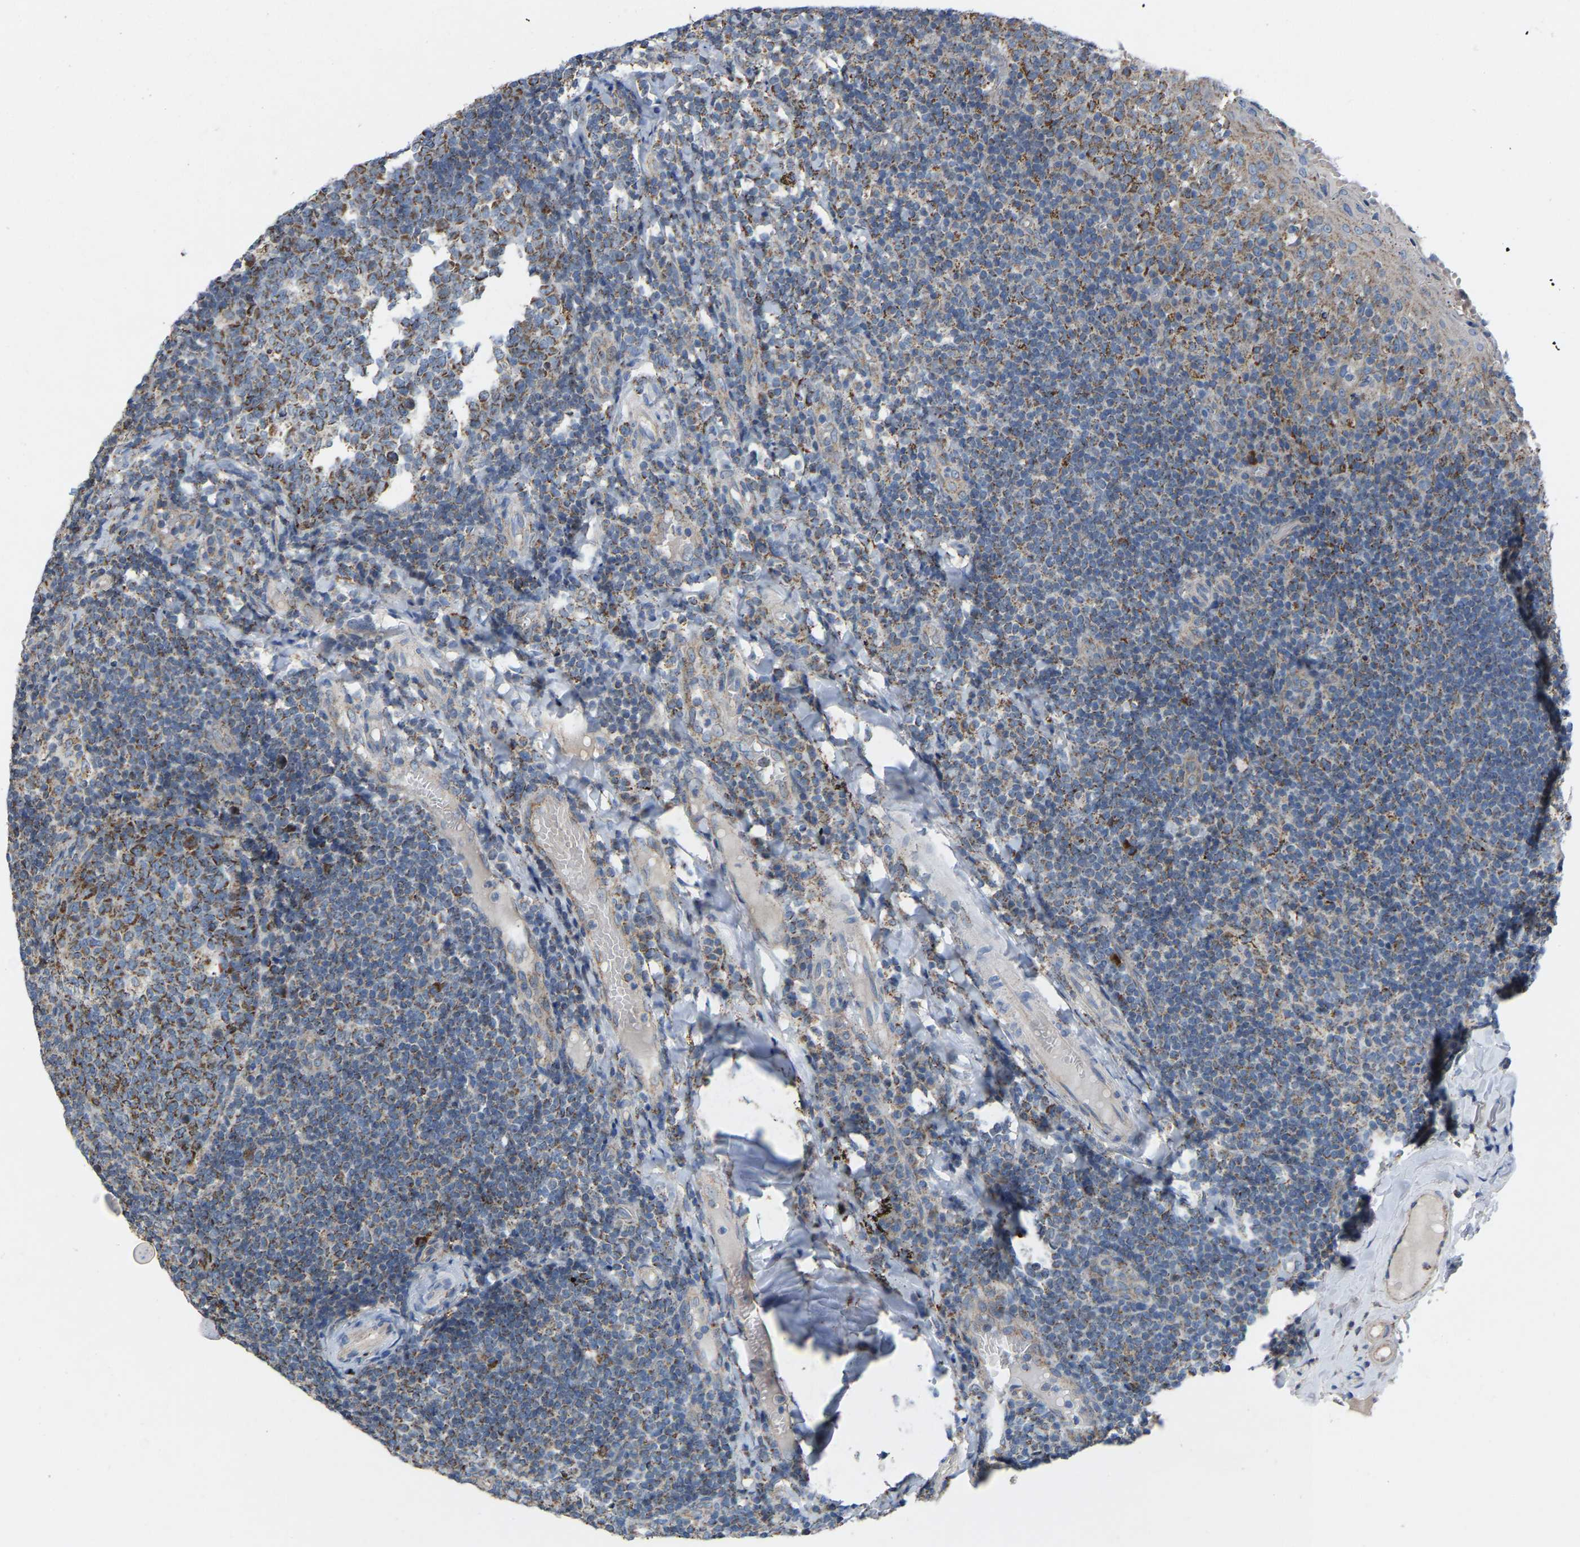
{"staining": {"intensity": "moderate", "quantity": ">75%", "location": "cytoplasmic/membranous"}, "tissue": "tonsil", "cell_type": "Germinal center cells", "image_type": "normal", "snomed": [{"axis": "morphology", "description": "Normal tissue, NOS"}, {"axis": "topography", "description": "Tonsil"}], "caption": "Germinal center cells show medium levels of moderate cytoplasmic/membranous staining in about >75% of cells in benign tonsil.", "gene": "BCL10", "patient": {"sex": "female", "age": 19}}